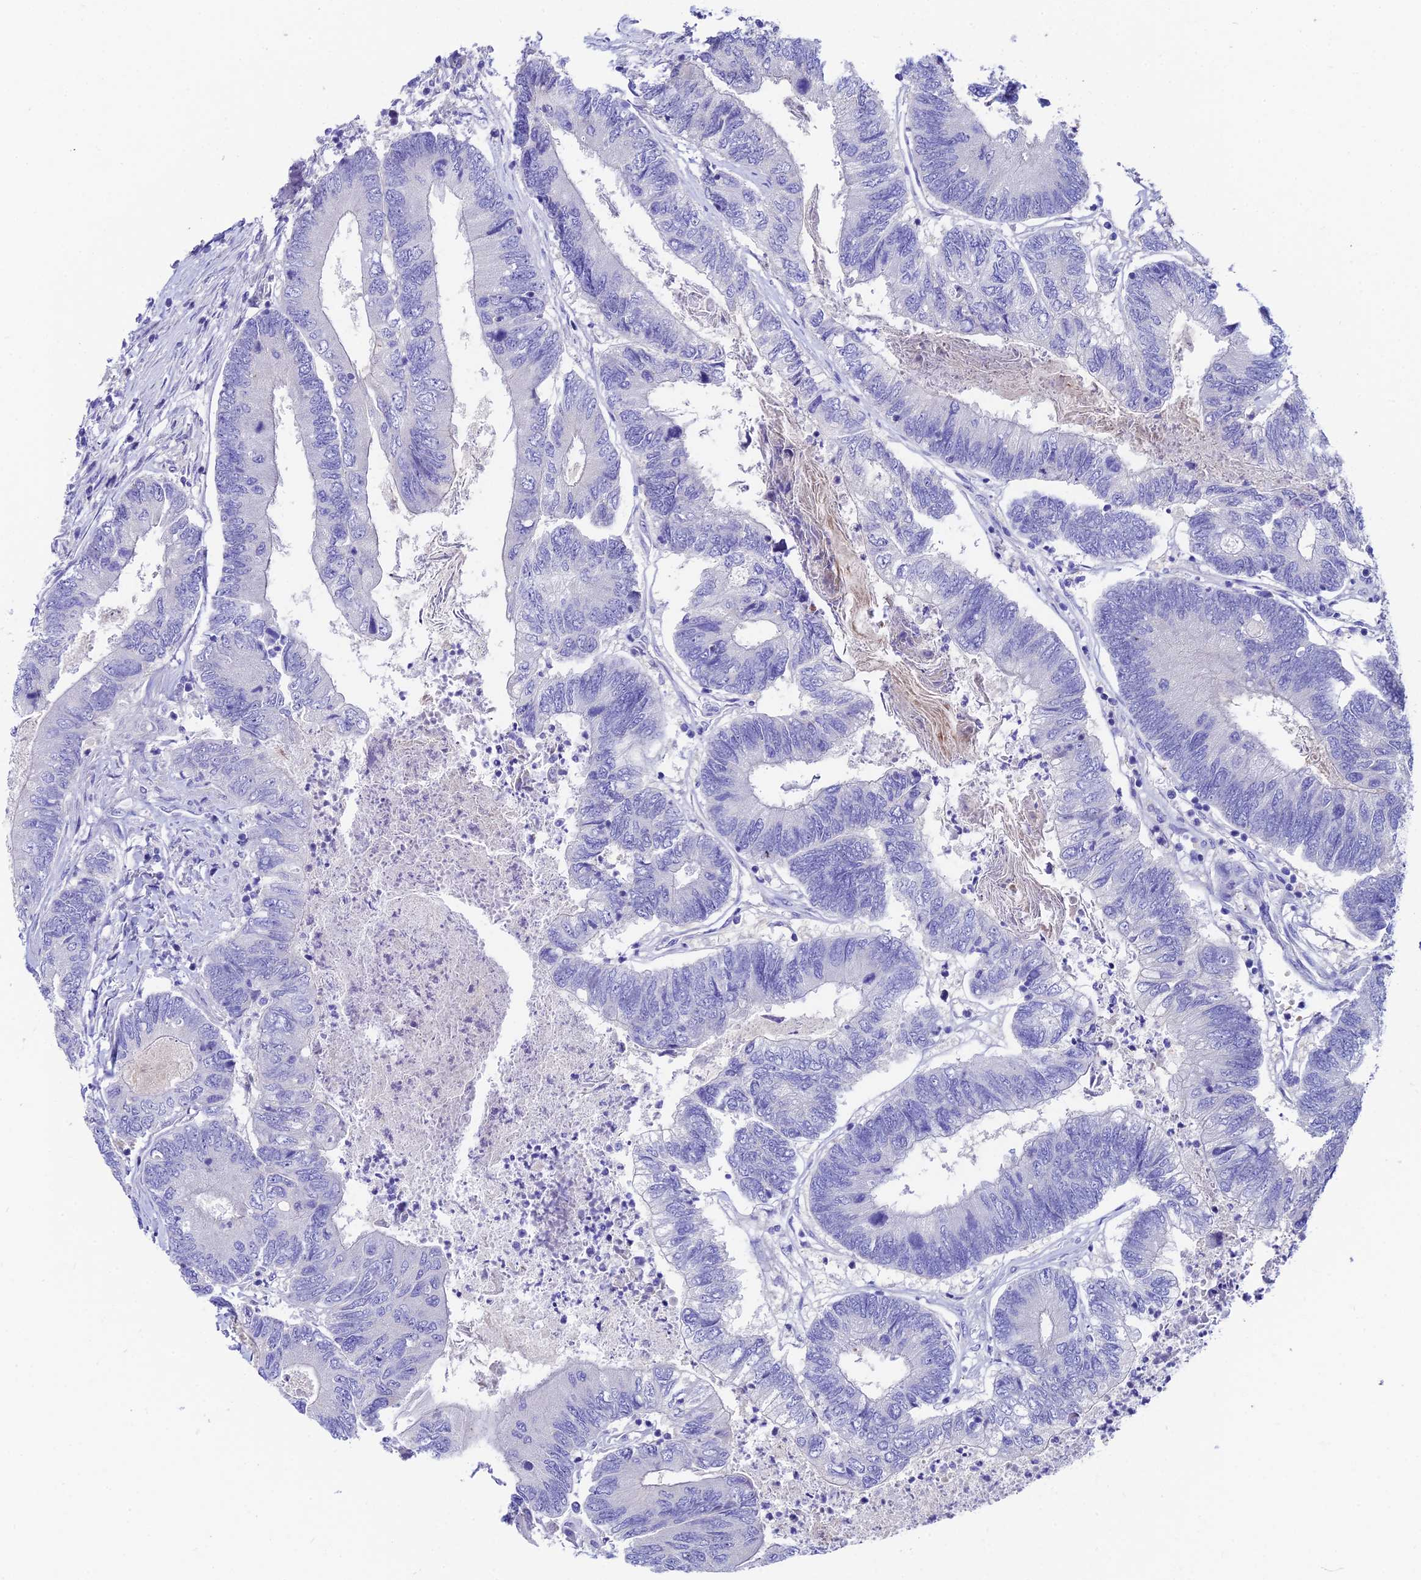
{"staining": {"intensity": "negative", "quantity": "none", "location": "none"}, "tissue": "colorectal cancer", "cell_type": "Tumor cells", "image_type": "cancer", "snomed": [{"axis": "morphology", "description": "Adenocarcinoma, NOS"}, {"axis": "topography", "description": "Colon"}], "caption": "Protein analysis of colorectal cancer (adenocarcinoma) demonstrates no significant expression in tumor cells. (DAB immunohistochemistry visualized using brightfield microscopy, high magnification).", "gene": "DUSP29", "patient": {"sex": "female", "age": 67}}